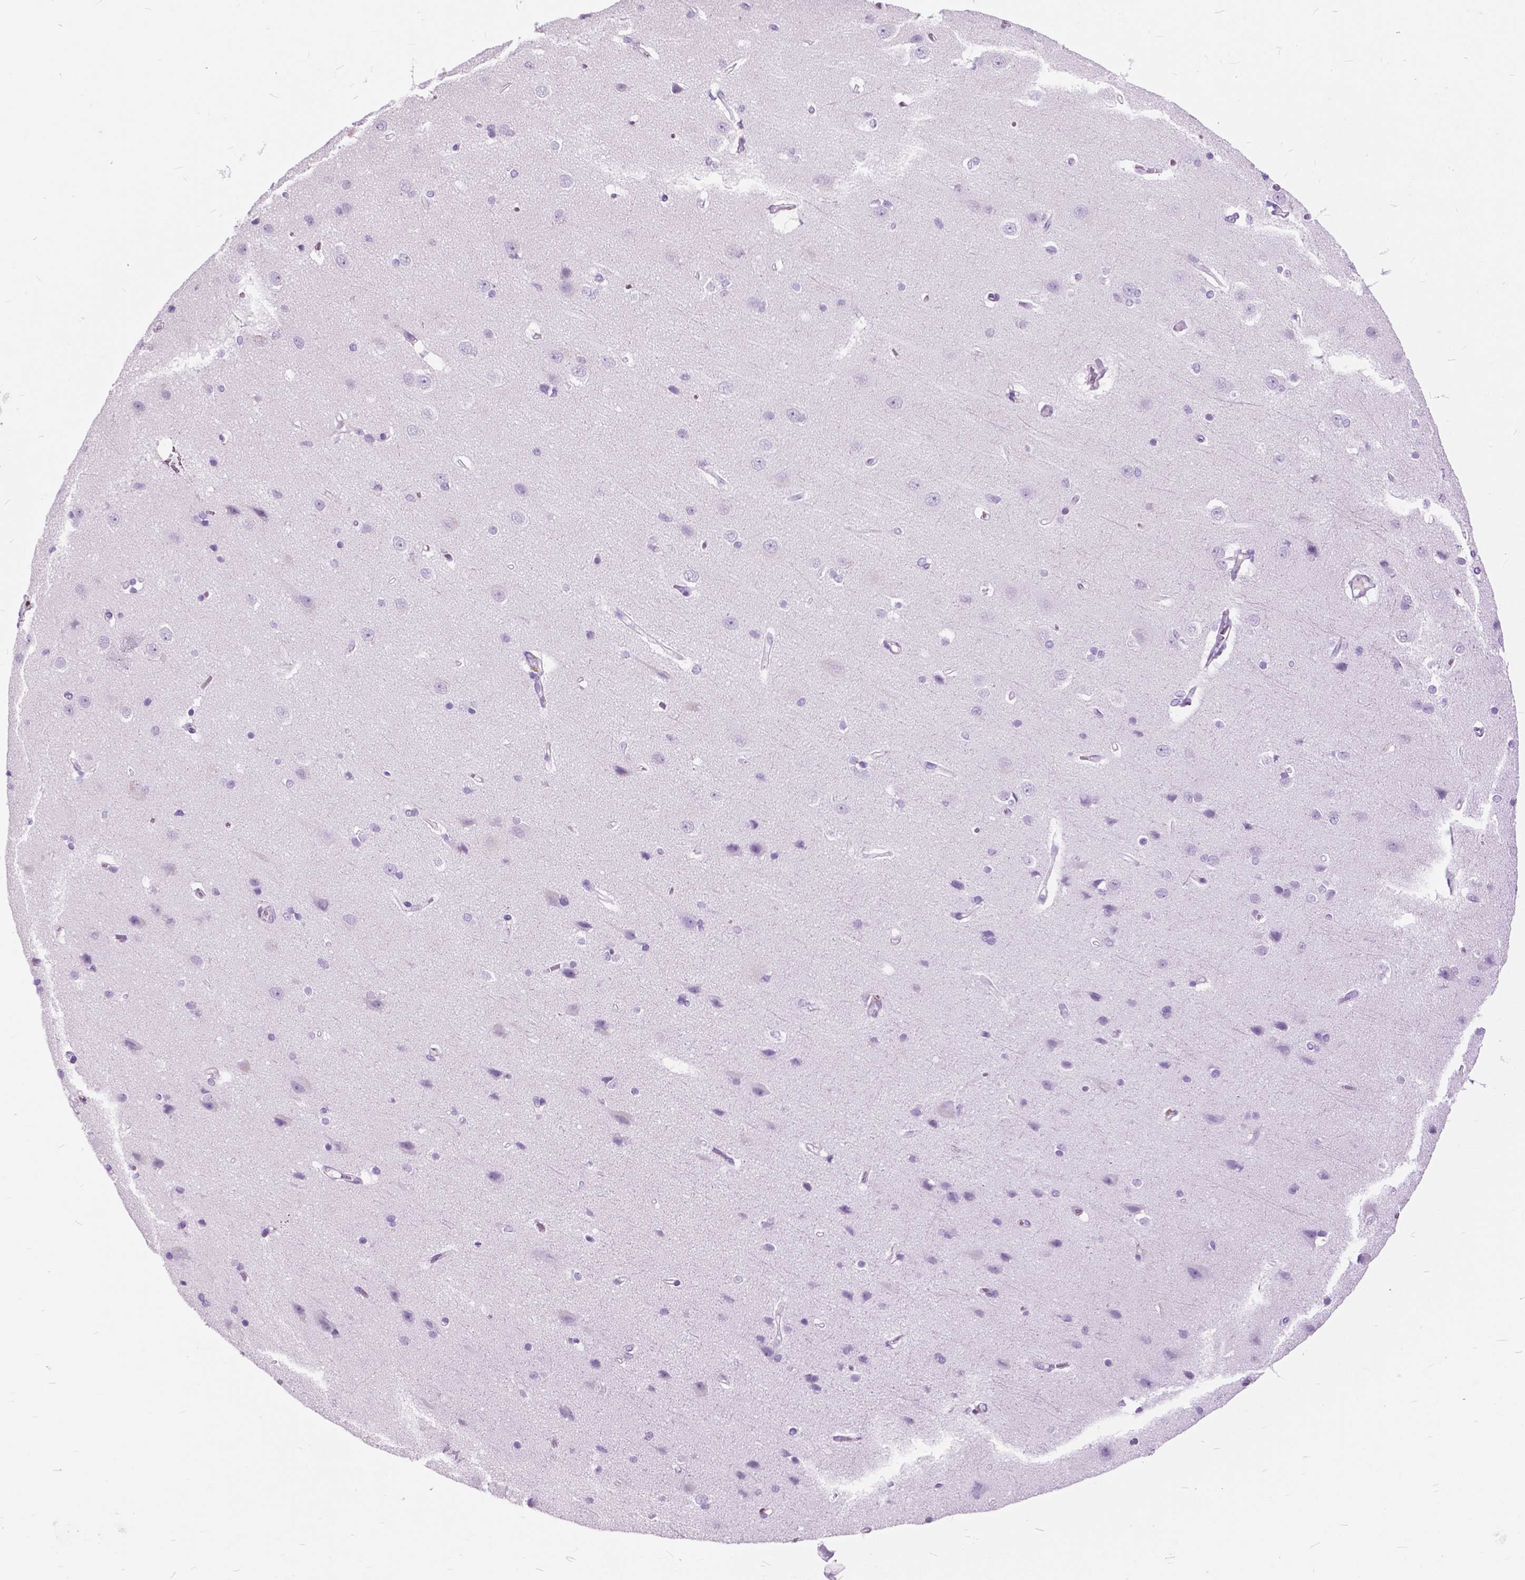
{"staining": {"intensity": "negative", "quantity": "none", "location": "none"}, "tissue": "cerebral cortex", "cell_type": "Endothelial cells", "image_type": "normal", "snomed": [{"axis": "morphology", "description": "Normal tissue, NOS"}, {"axis": "topography", "description": "Cerebral cortex"}], "caption": "A high-resolution micrograph shows immunohistochemistry staining of benign cerebral cortex, which exhibits no significant expression in endothelial cells.", "gene": "GDF9", "patient": {"sex": "male", "age": 37}}